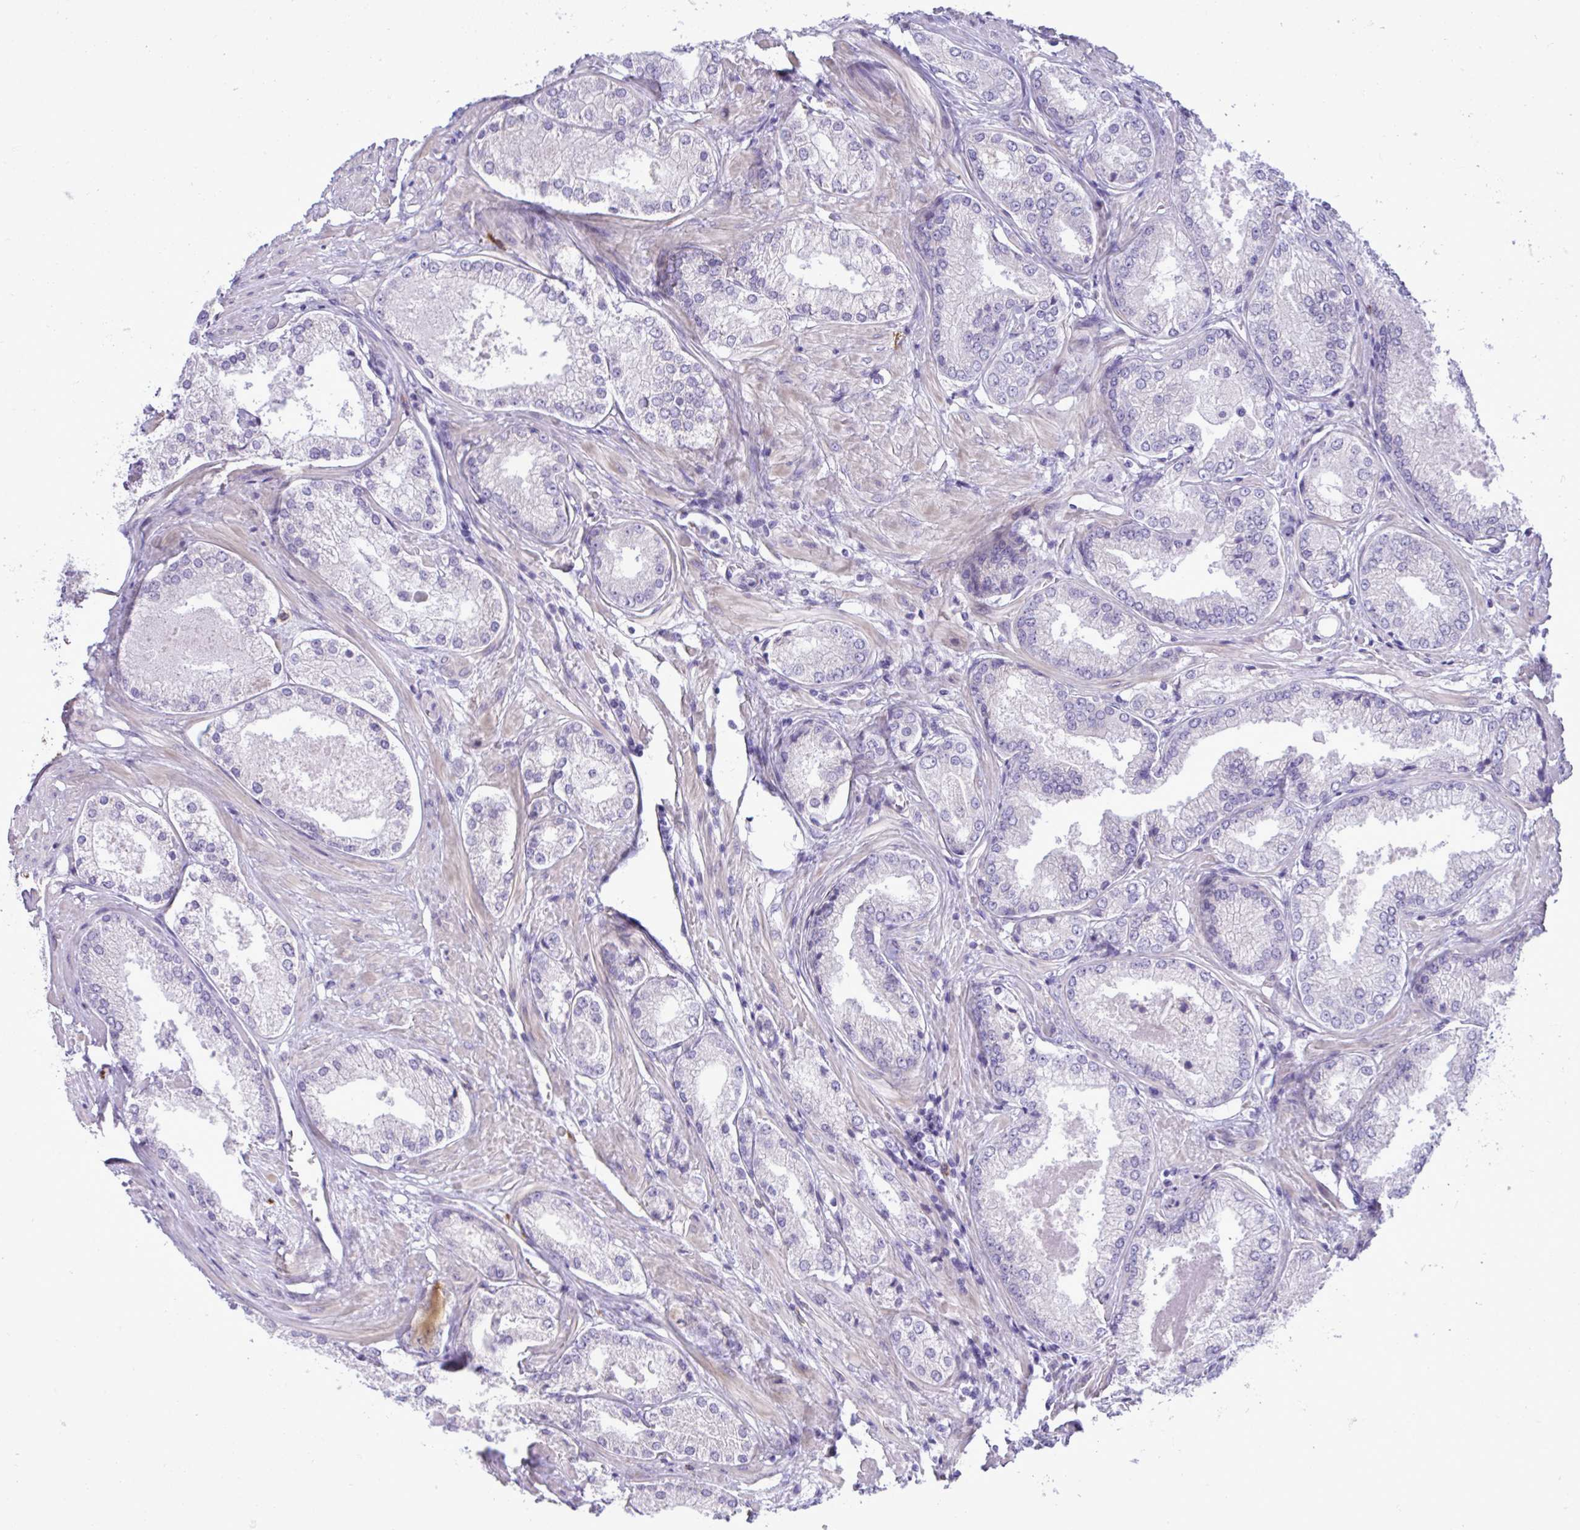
{"staining": {"intensity": "negative", "quantity": "none", "location": "none"}, "tissue": "prostate cancer", "cell_type": "Tumor cells", "image_type": "cancer", "snomed": [{"axis": "morphology", "description": "Adenocarcinoma, Low grade"}, {"axis": "topography", "description": "Prostate"}], "caption": "High magnification brightfield microscopy of low-grade adenocarcinoma (prostate) stained with DAB (brown) and counterstained with hematoxylin (blue): tumor cells show no significant positivity. Nuclei are stained in blue.", "gene": "SPAG1", "patient": {"sex": "male", "age": 68}}